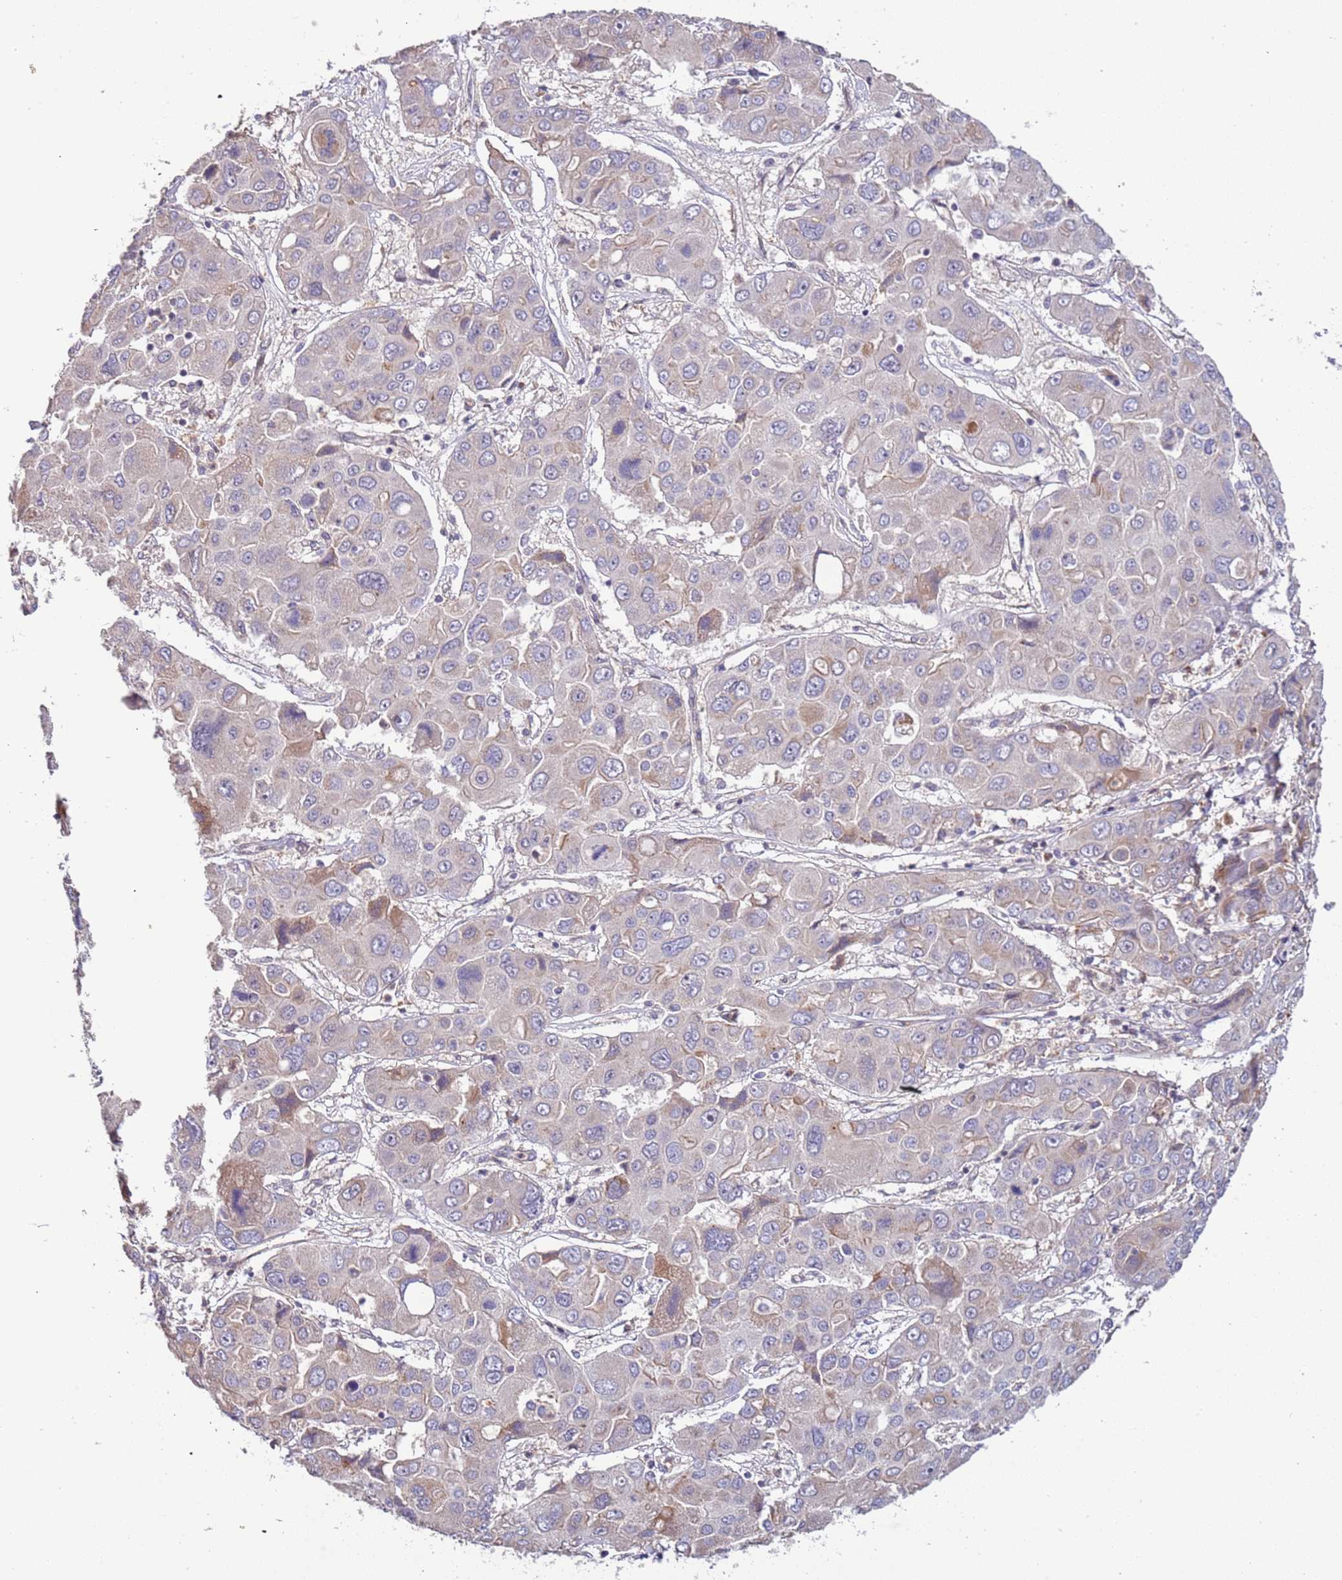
{"staining": {"intensity": "moderate", "quantity": "<25%", "location": "cytoplasmic/membranous"}, "tissue": "liver cancer", "cell_type": "Tumor cells", "image_type": "cancer", "snomed": [{"axis": "morphology", "description": "Cholangiocarcinoma"}, {"axis": "topography", "description": "Liver"}], "caption": "High-power microscopy captured an immunohistochemistry micrograph of liver cholangiocarcinoma, revealing moderate cytoplasmic/membranous expression in approximately <25% of tumor cells.", "gene": "LAMB4", "patient": {"sex": "male", "age": 67}}